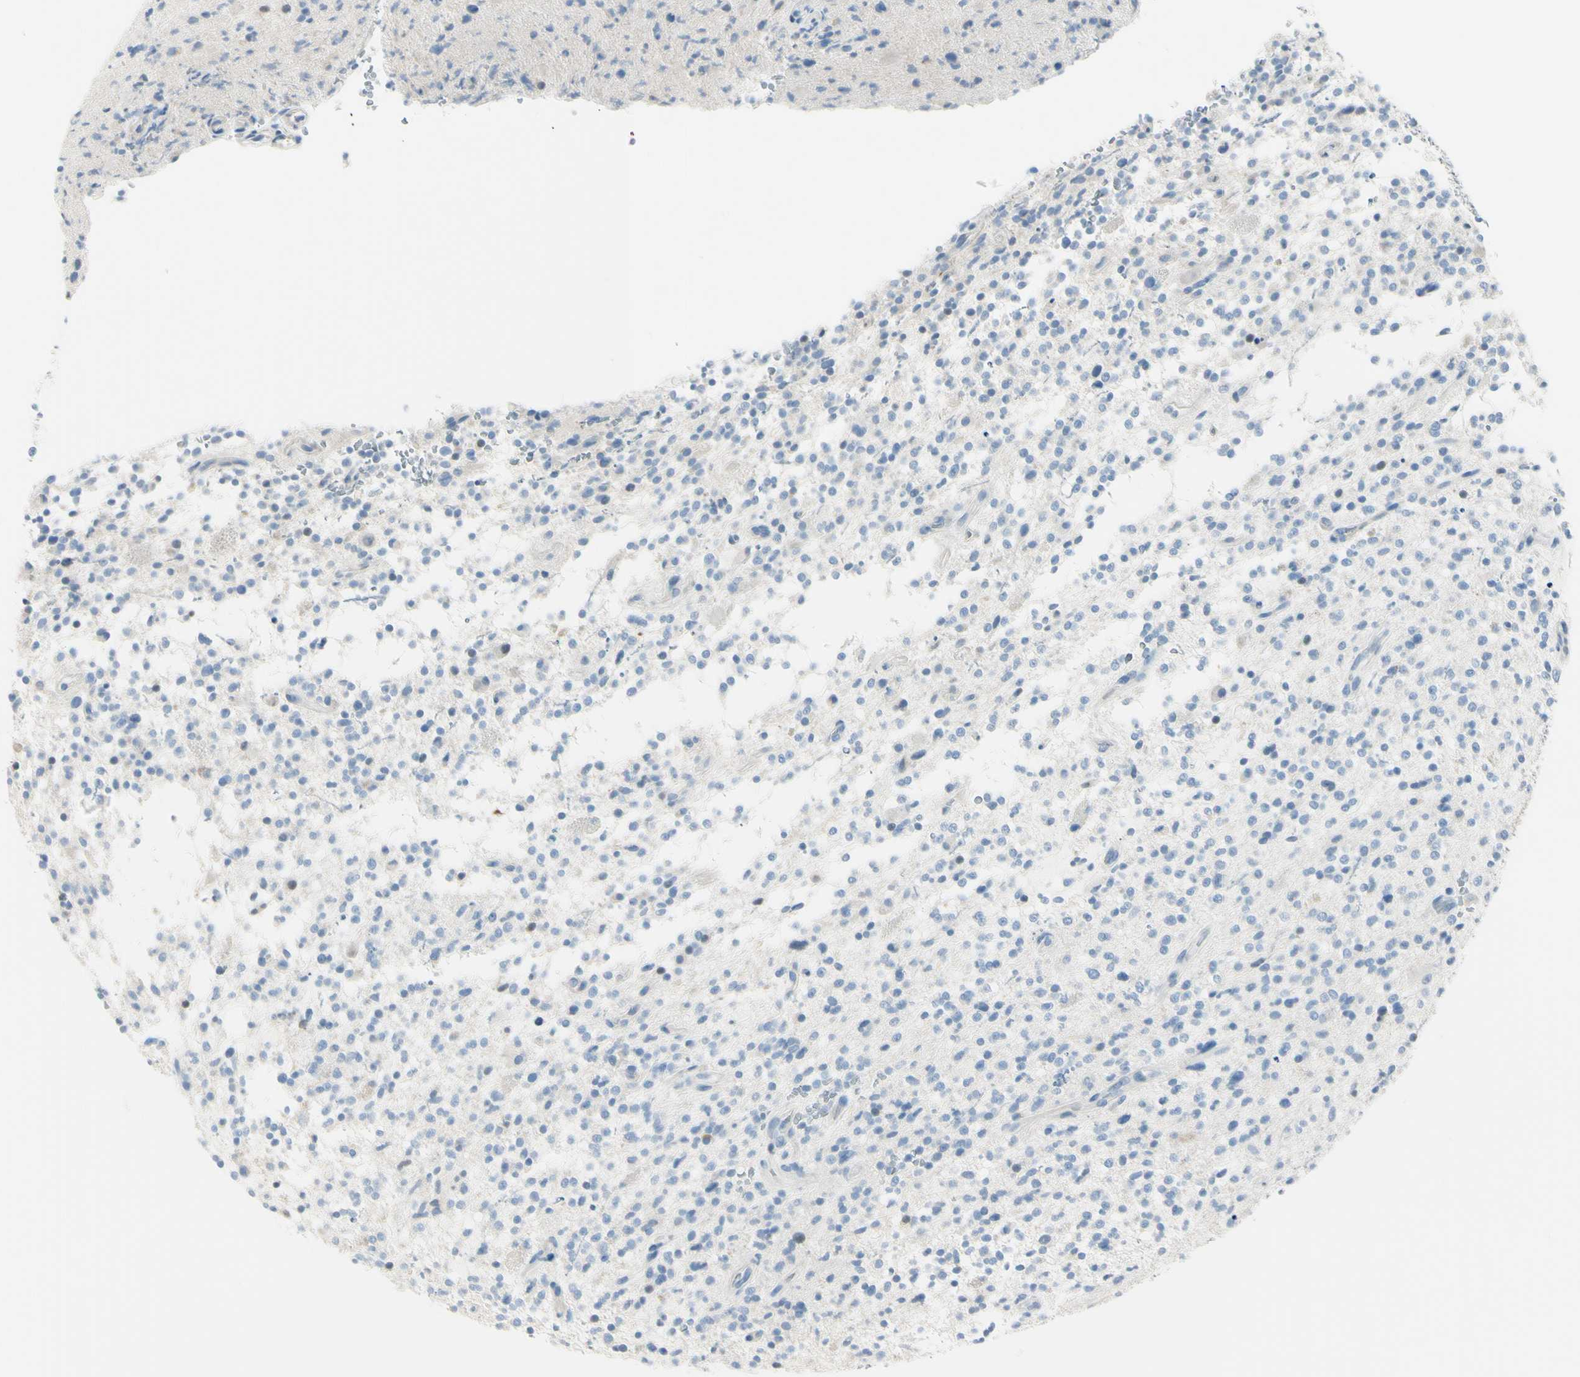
{"staining": {"intensity": "negative", "quantity": "none", "location": "none"}, "tissue": "glioma", "cell_type": "Tumor cells", "image_type": "cancer", "snomed": [{"axis": "morphology", "description": "Glioma, malignant, High grade"}, {"axis": "topography", "description": "Brain"}], "caption": "Image shows no significant protein expression in tumor cells of glioma.", "gene": "DLG4", "patient": {"sex": "male", "age": 48}}